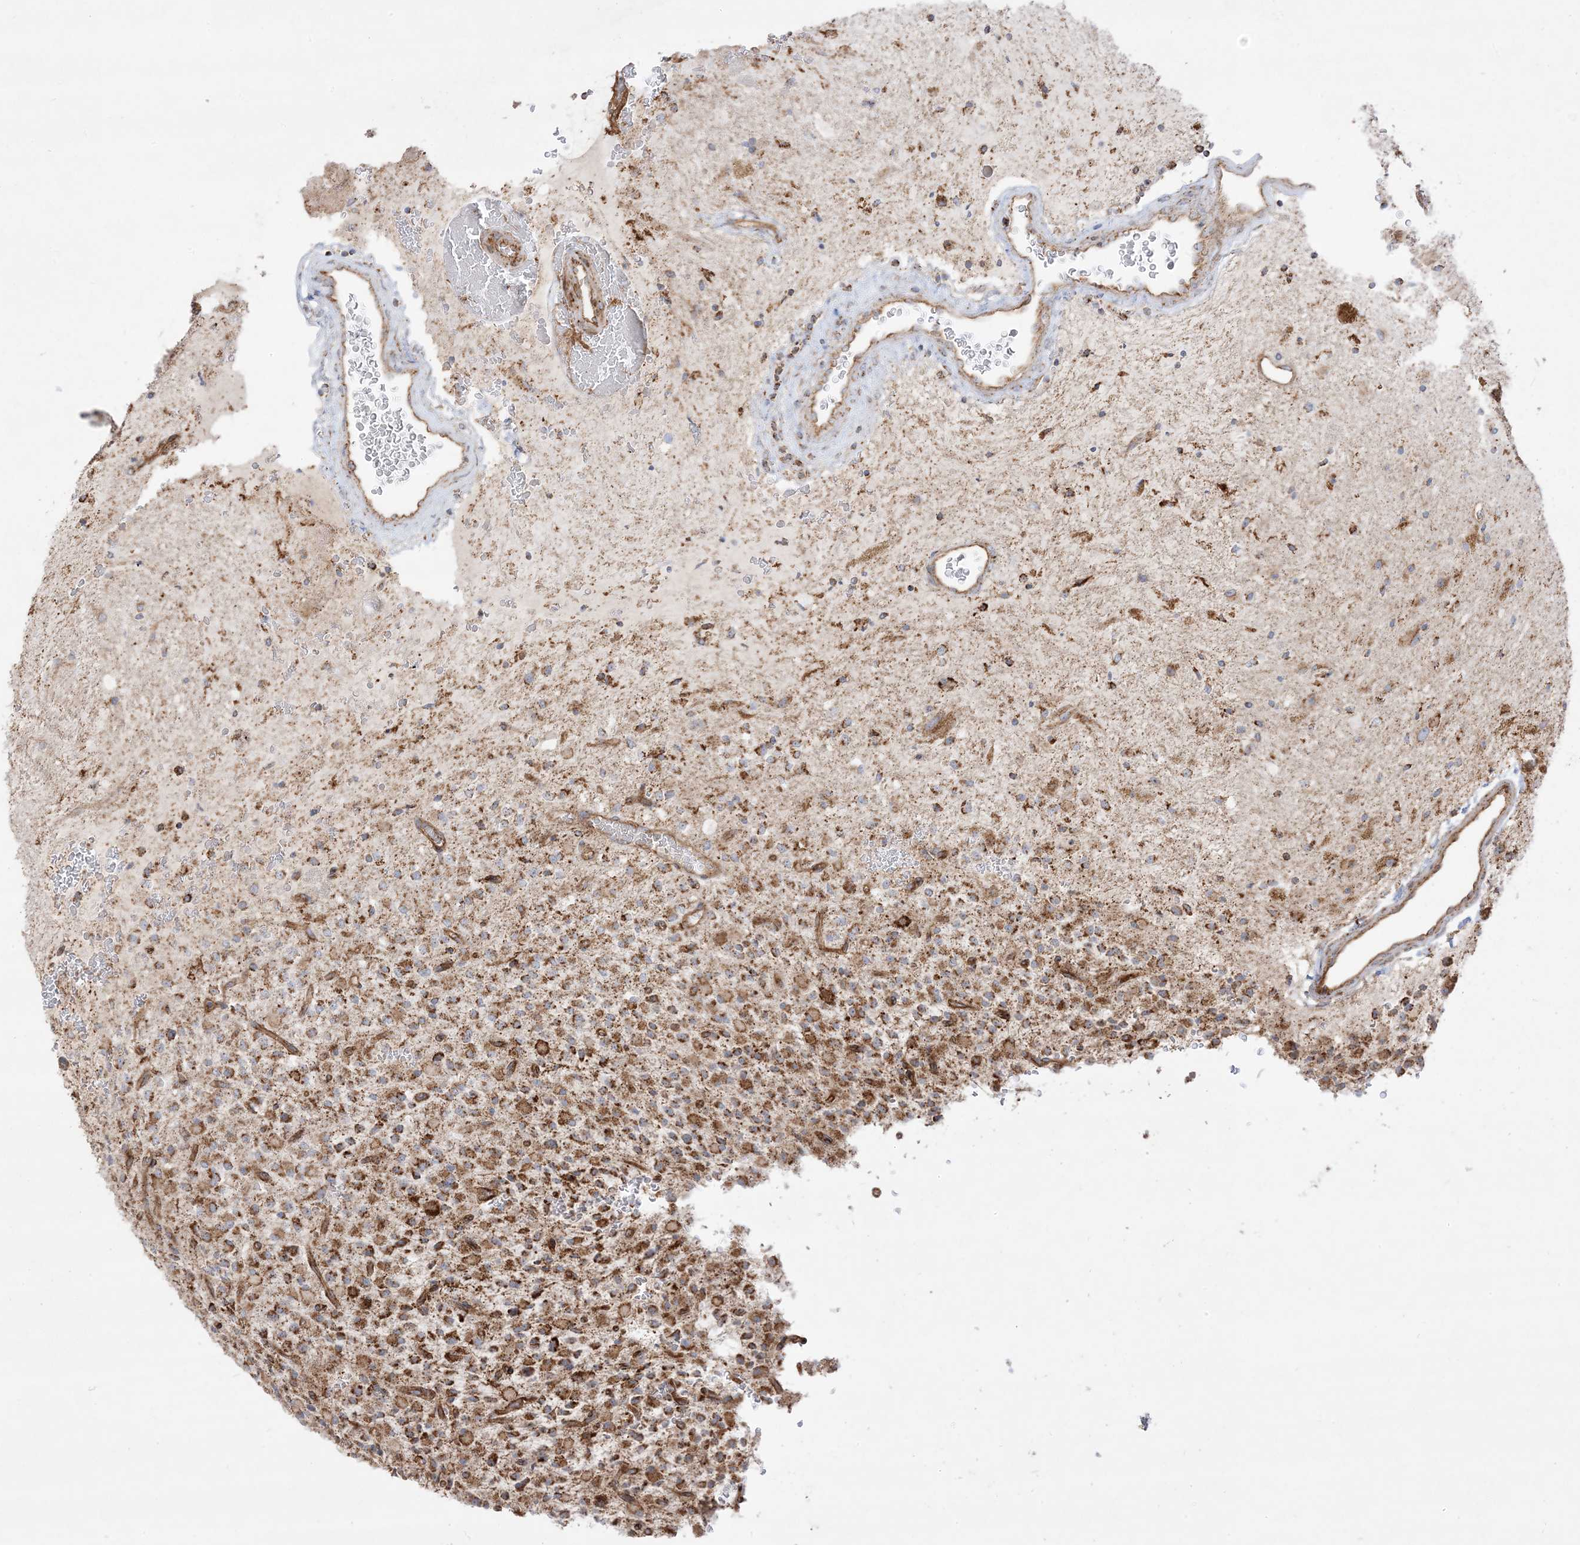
{"staining": {"intensity": "moderate", "quantity": ">75%", "location": "cytoplasmic/membranous"}, "tissue": "glioma", "cell_type": "Tumor cells", "image_type": "cancer", "snomed": [{"axis": "morphology", "description": "Glioma, malignant, High grade"}, {"axis": "topography", "description": "Brain"}], "caption": "Immunohistochemical staining of human high-grade glioma (malignant) exhibits moderate cytoplasmic/membranous protein positivity in approximately >75% of tumor cells.", "gene": "NDUFAF3", "patient": {"sex": "male", "age": 34}}